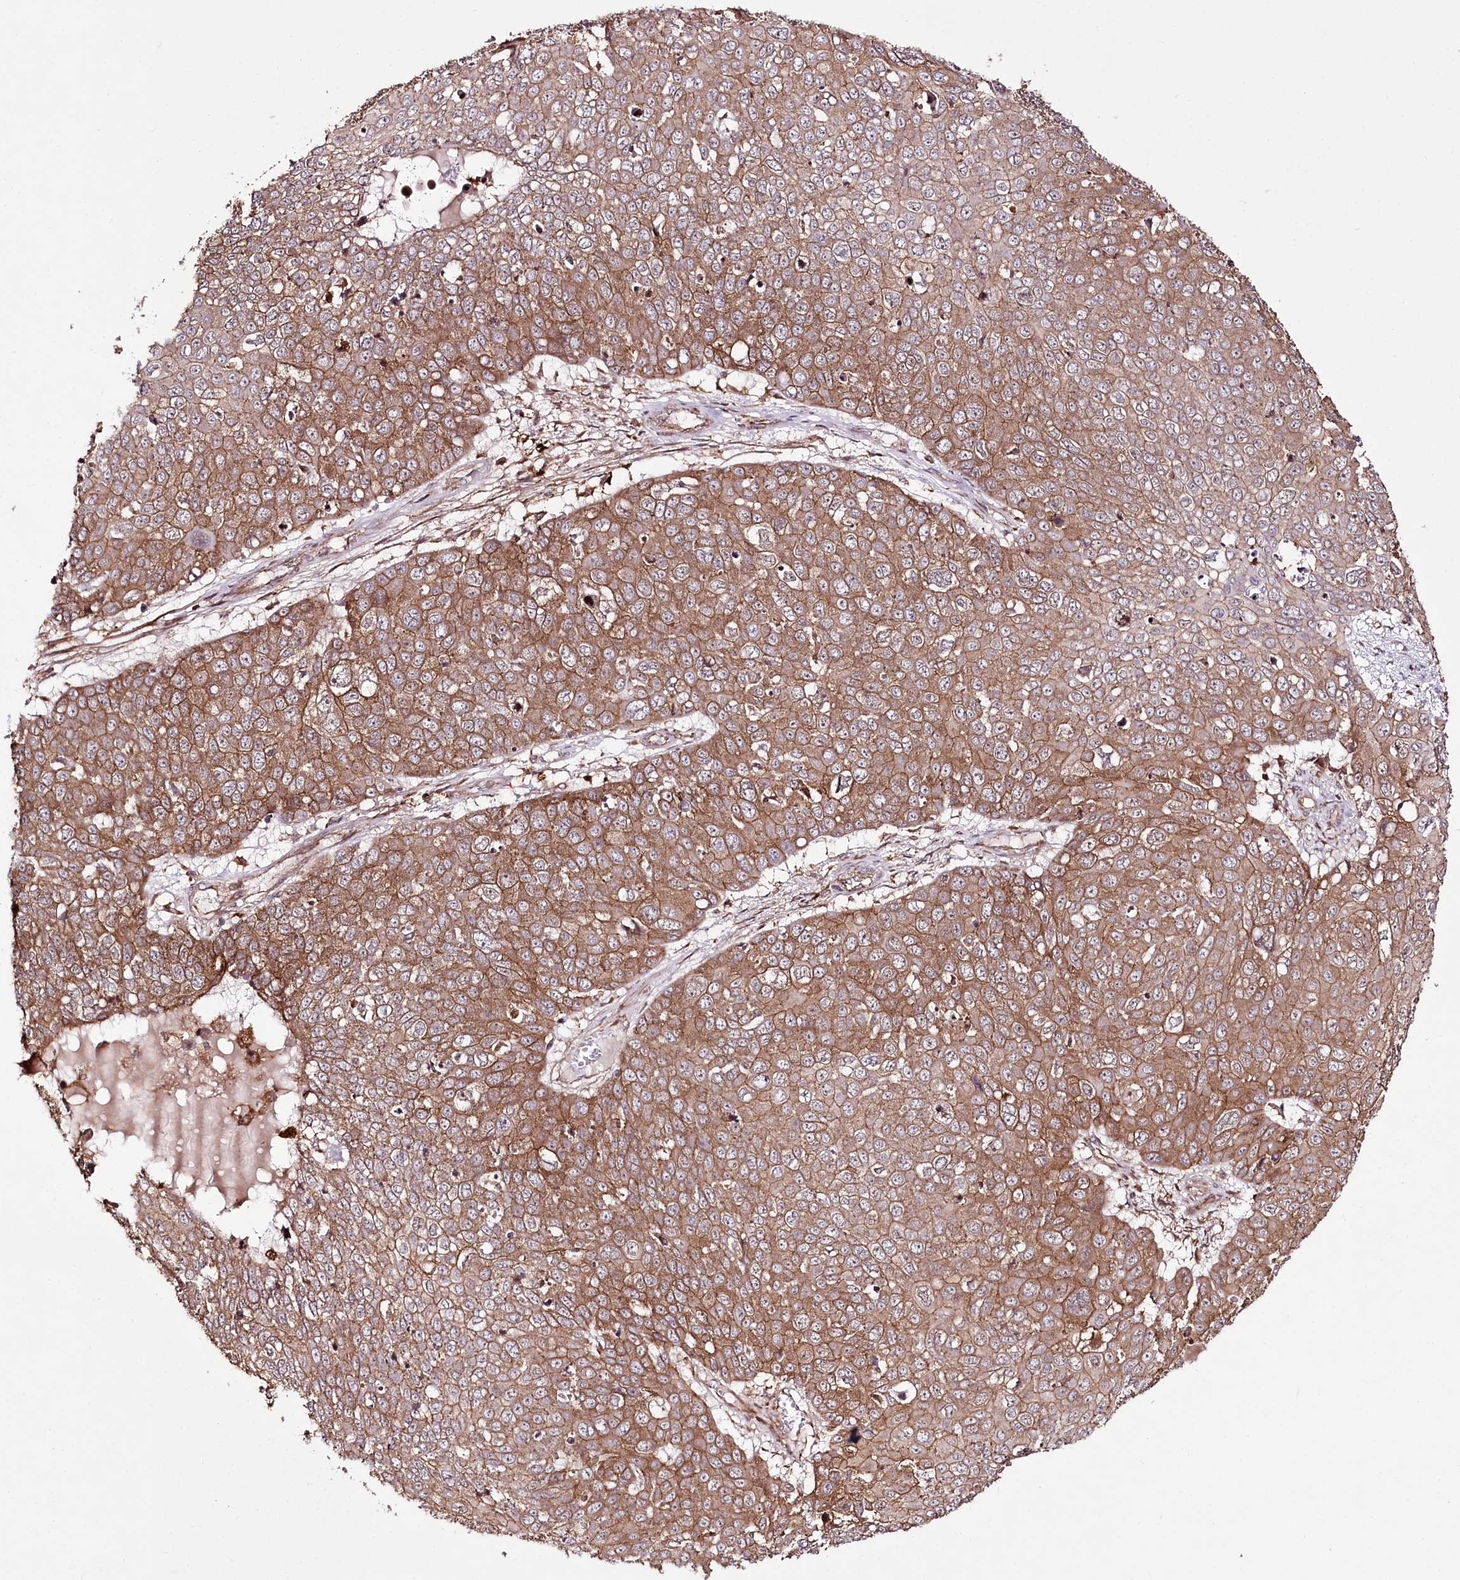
{"staining": {"intensity": "strong", "quantity": ">75%", "location": "cytoplasmic/membranous"}, "tissue": "skin cancer", "cell_type": "Tumor cells", "image_type": "cancer", "snomed": [{"axis": "morphology", "description": "Squamous cell carcinoma, NOS"}, {"axis": "topography", "description": "Skin"}], "caption": "The immunohistochemical stain highlights strong cytoplasmic/membranous positivity in tumor cells of skin cancer tissue. (IHC, brightfield microscopy, high magnification).", "gene": "DHX29", "patient": {"sex": "male", "age": 71}}